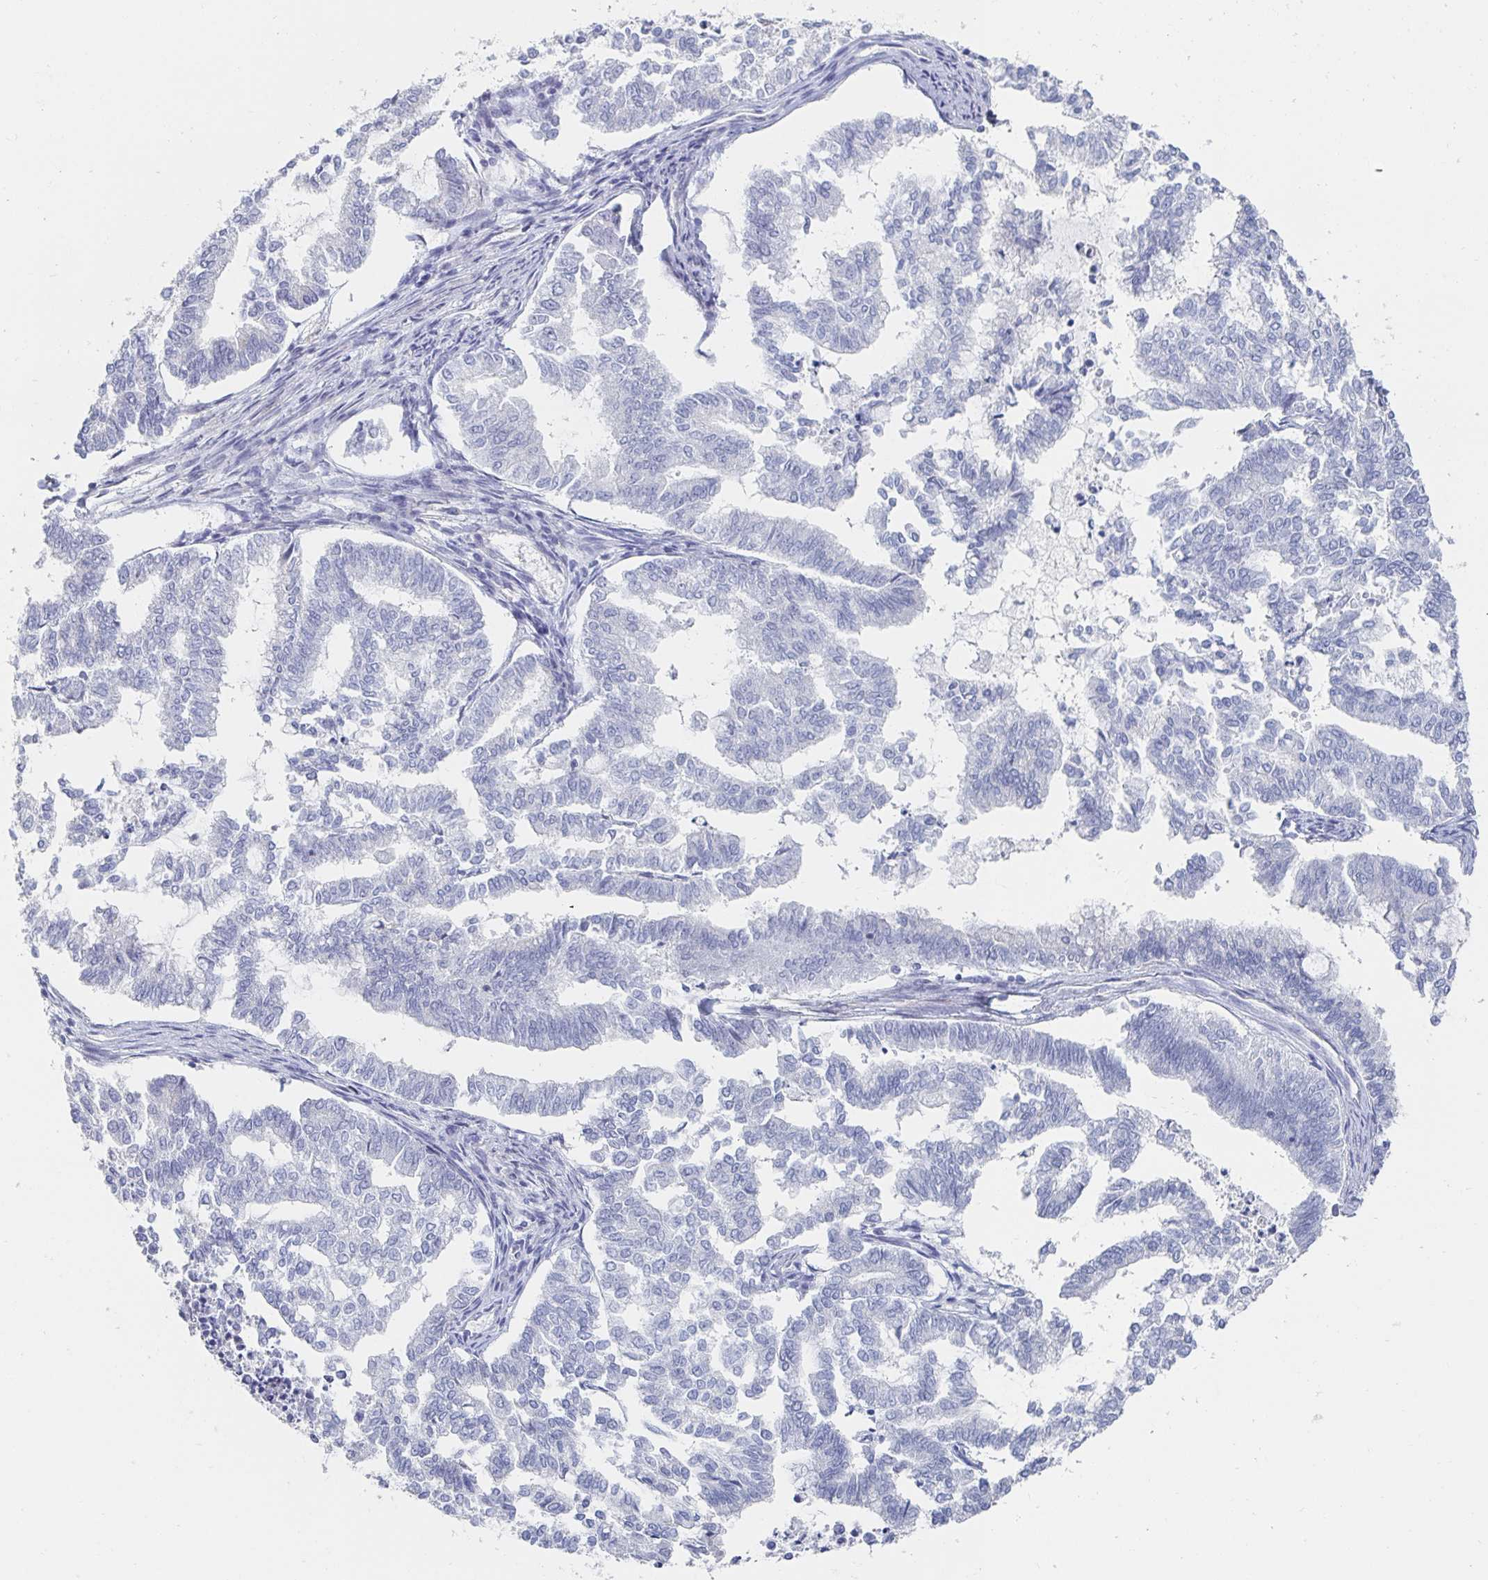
{"staining": {"intensity": "negative", "quantity": "none", "location": "none"}, "tissue": "endometrial cancer", "cell_type": "Tumor cells", "image_type": "cancer", "snomed": [{"axis": "morphology", "description": "Adenocarcinoma, NOS"}, {"axis": "topography", "description": "Endometrium"}], "caption": "A photomicrograph of adenocarcinoma (endometrial) stained for a protein shows no brown staining in tumor cells.", "gene": "PIK3CD", "patient": {"sex": "female", "age": 79}}